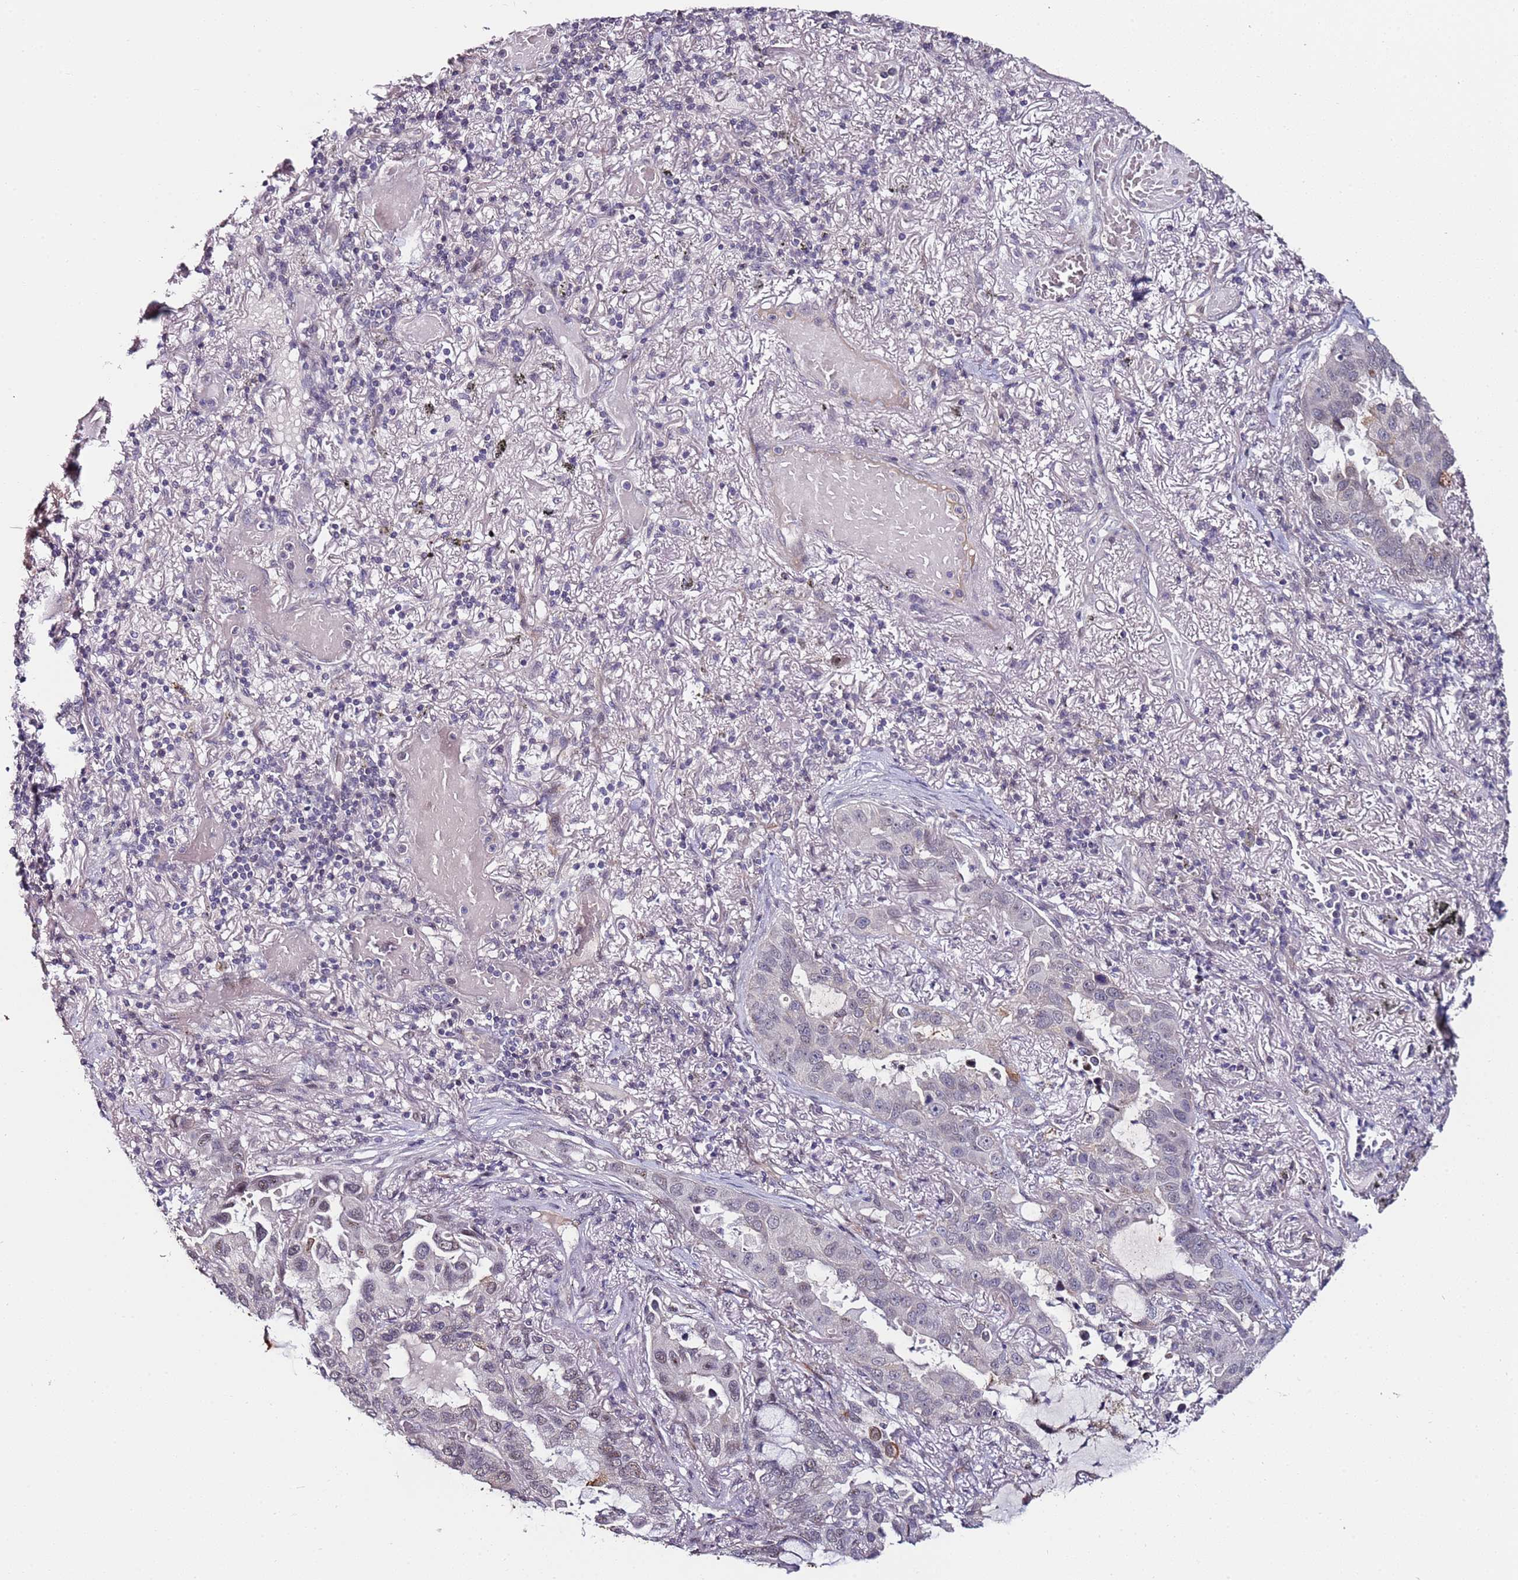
{"staining": {"intensity": "negative", "quantity": "none", "location": "none"}, "tissue": "lung cancer", "cell_type": "Tumor cells", "image_type": "cancer", "snomed": [{"axis": "morphology", "description": "Adenocarcinoma, NOS"}, {"axis": "topography", "description": "Lung"}], "caption": "High magnification brightfield microscopy of lung cancer stained with DAB (brown) and counterstained with hematoxylin (blue): tumor cells show no significant positivity.", "gene": "DUSP28", "patient": {"sex": "male", "age": 64}}